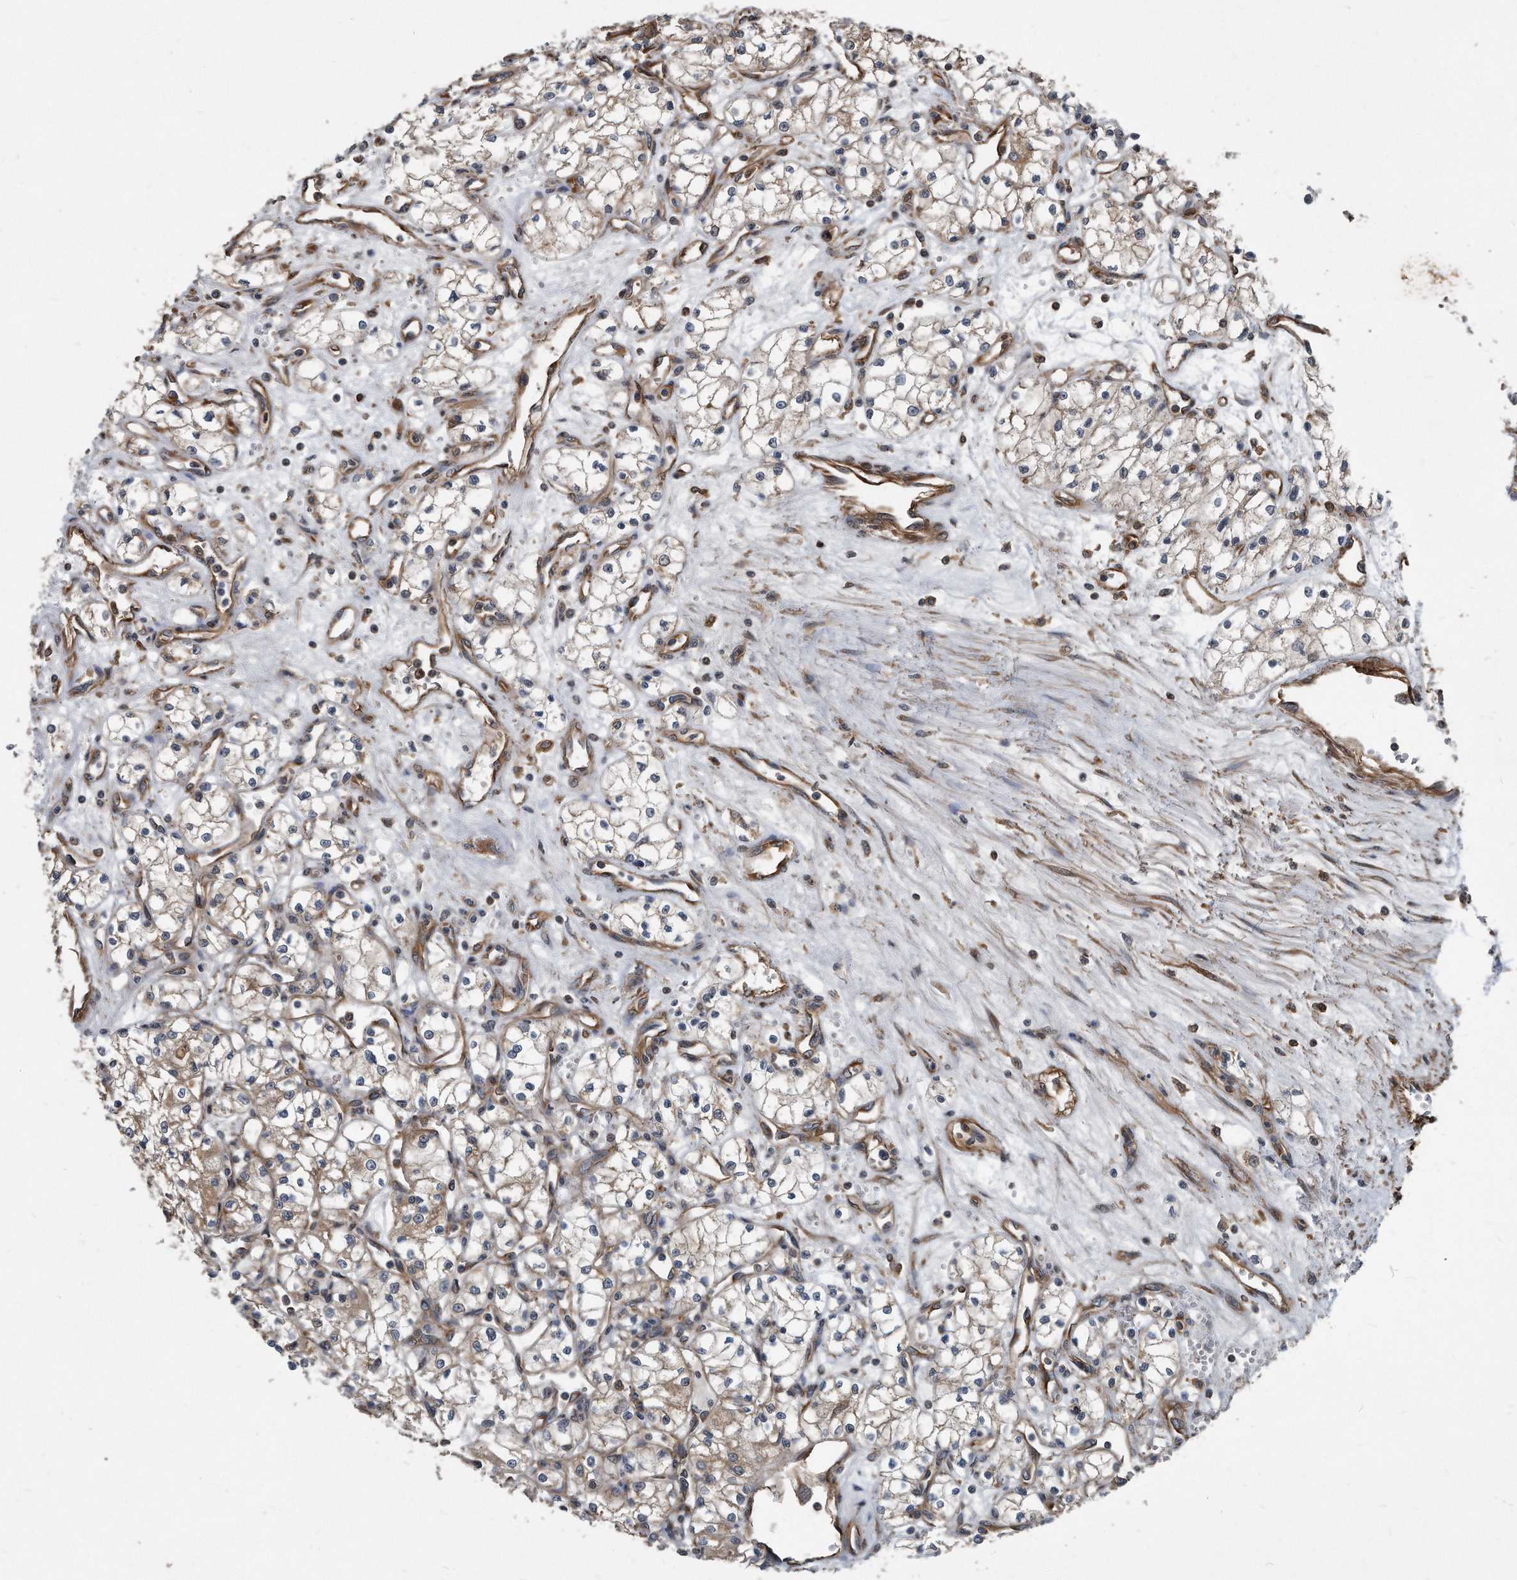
{"staining": {"intensity": "weak", "quantity": ">75%", "location": "cytoplasmic/membranous"}, "tissue": "renal cancer", "cell_type": "Tumor cells", "image_type": "cancer", "snomed": [{"axis": "morphology", "description": "Adenocarcinoma, NOS"}, {"axis": "topography", "description": "Kidney"}], "caption": "Immunohistochemical staining of human adenocarcinoma (renal) demonstrates weak cytoplasmic/membranous protein expression in about >75% of tumor cells.", "gene": "FAM136A", "patient": {"sex": "male", "age": 59}}